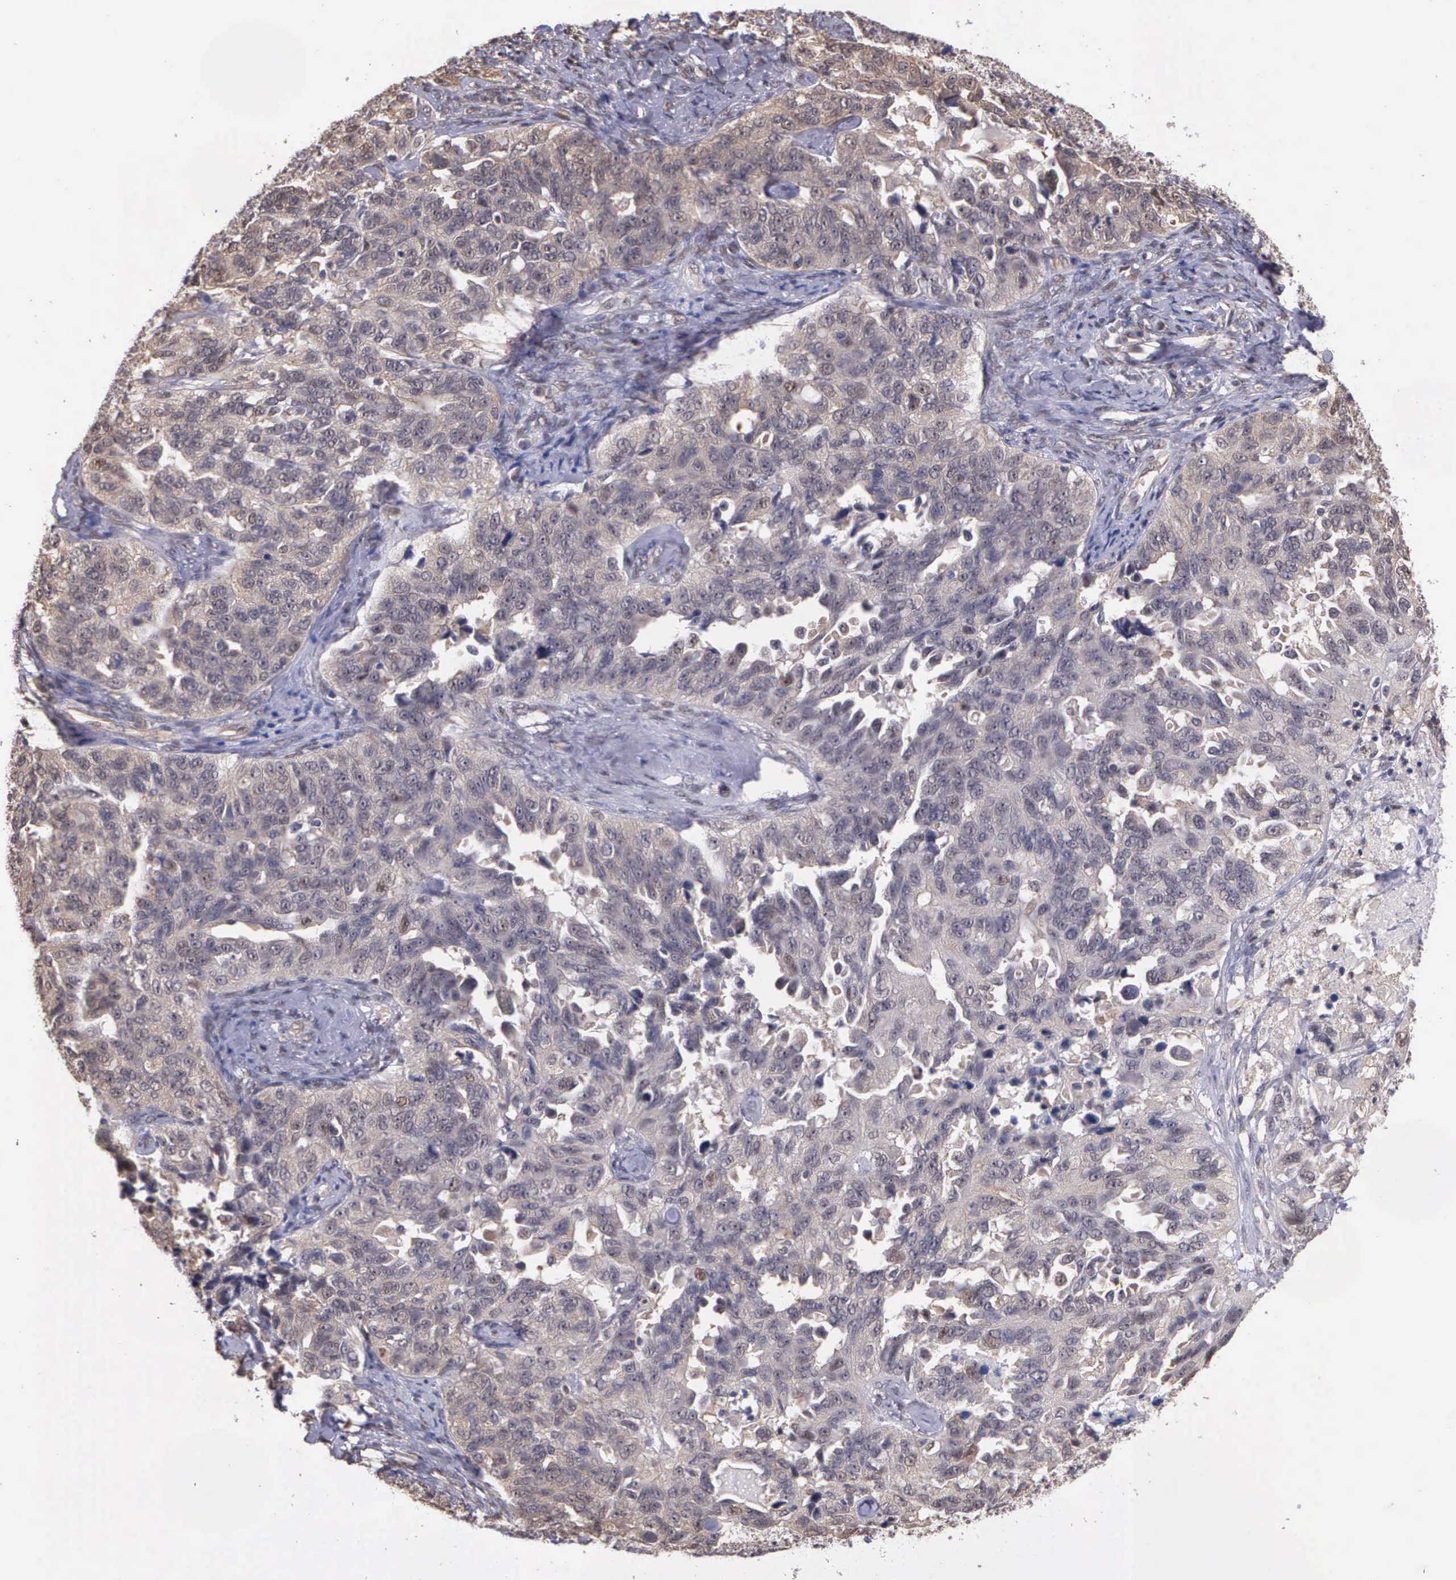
{"staining": {"intensity": "weak", "quantity": "25%-75%", "location": "cytoplasmic/membranous"}, "tissue": "ovarian cancer", "cell_type": "Tumor cells", "image_type": "cancer", "snomed": [{"axis": "morphology", "description": "Cystadenocarcinoma, serous, NOS"}, {"axis": "topography", "description": "Ovary"}], "caption": "Protein expression analysis of serous cystadenocarcinoma (ovarian) displays weak cytoplasmic/membranous positivity in approximately 25%-75% of tumor cells.", "gene": "PSMC1", "patient": {"sex": "female", "age": 82}}